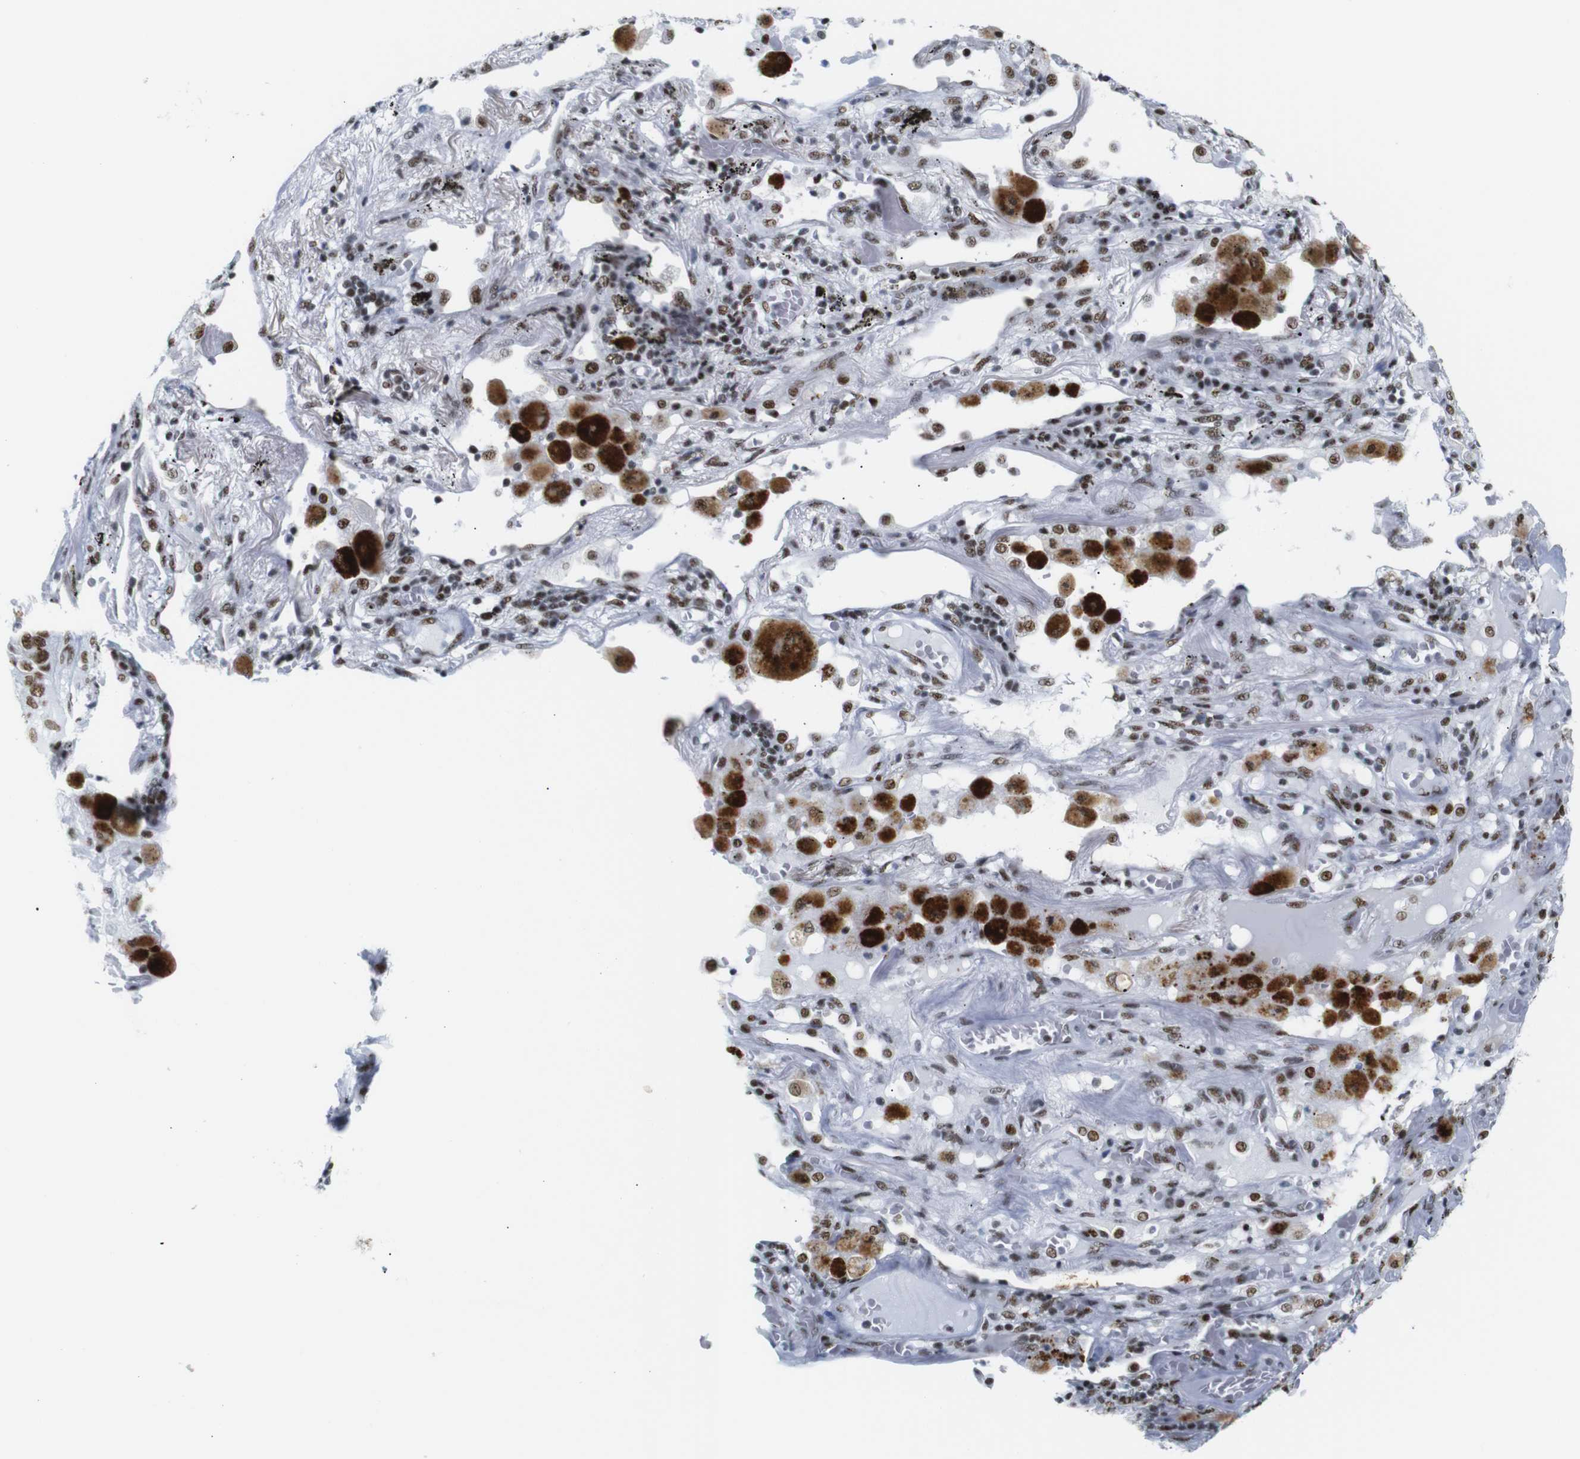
{"staining": {"intensity": "strong", "quantity": ">75%", "location": "nuclear"}, "tissue": "lung cancer", "cell_type": "Tumor cells", "image_type": "cancer", "snomed": [{"axis": "morphology", "description": "Squamous cell carcinoma, NOS"}, {"axis": "topography", "description": "Lung"}], "caption": "Brown immunohistochemical staining in lung cancer demonstrates strong nuclear positivity in about >75% of tumor cells. Nuclei are stained in blue.", "gene": "TRA2B", "patient": {"sex": "male", "age": 57}}